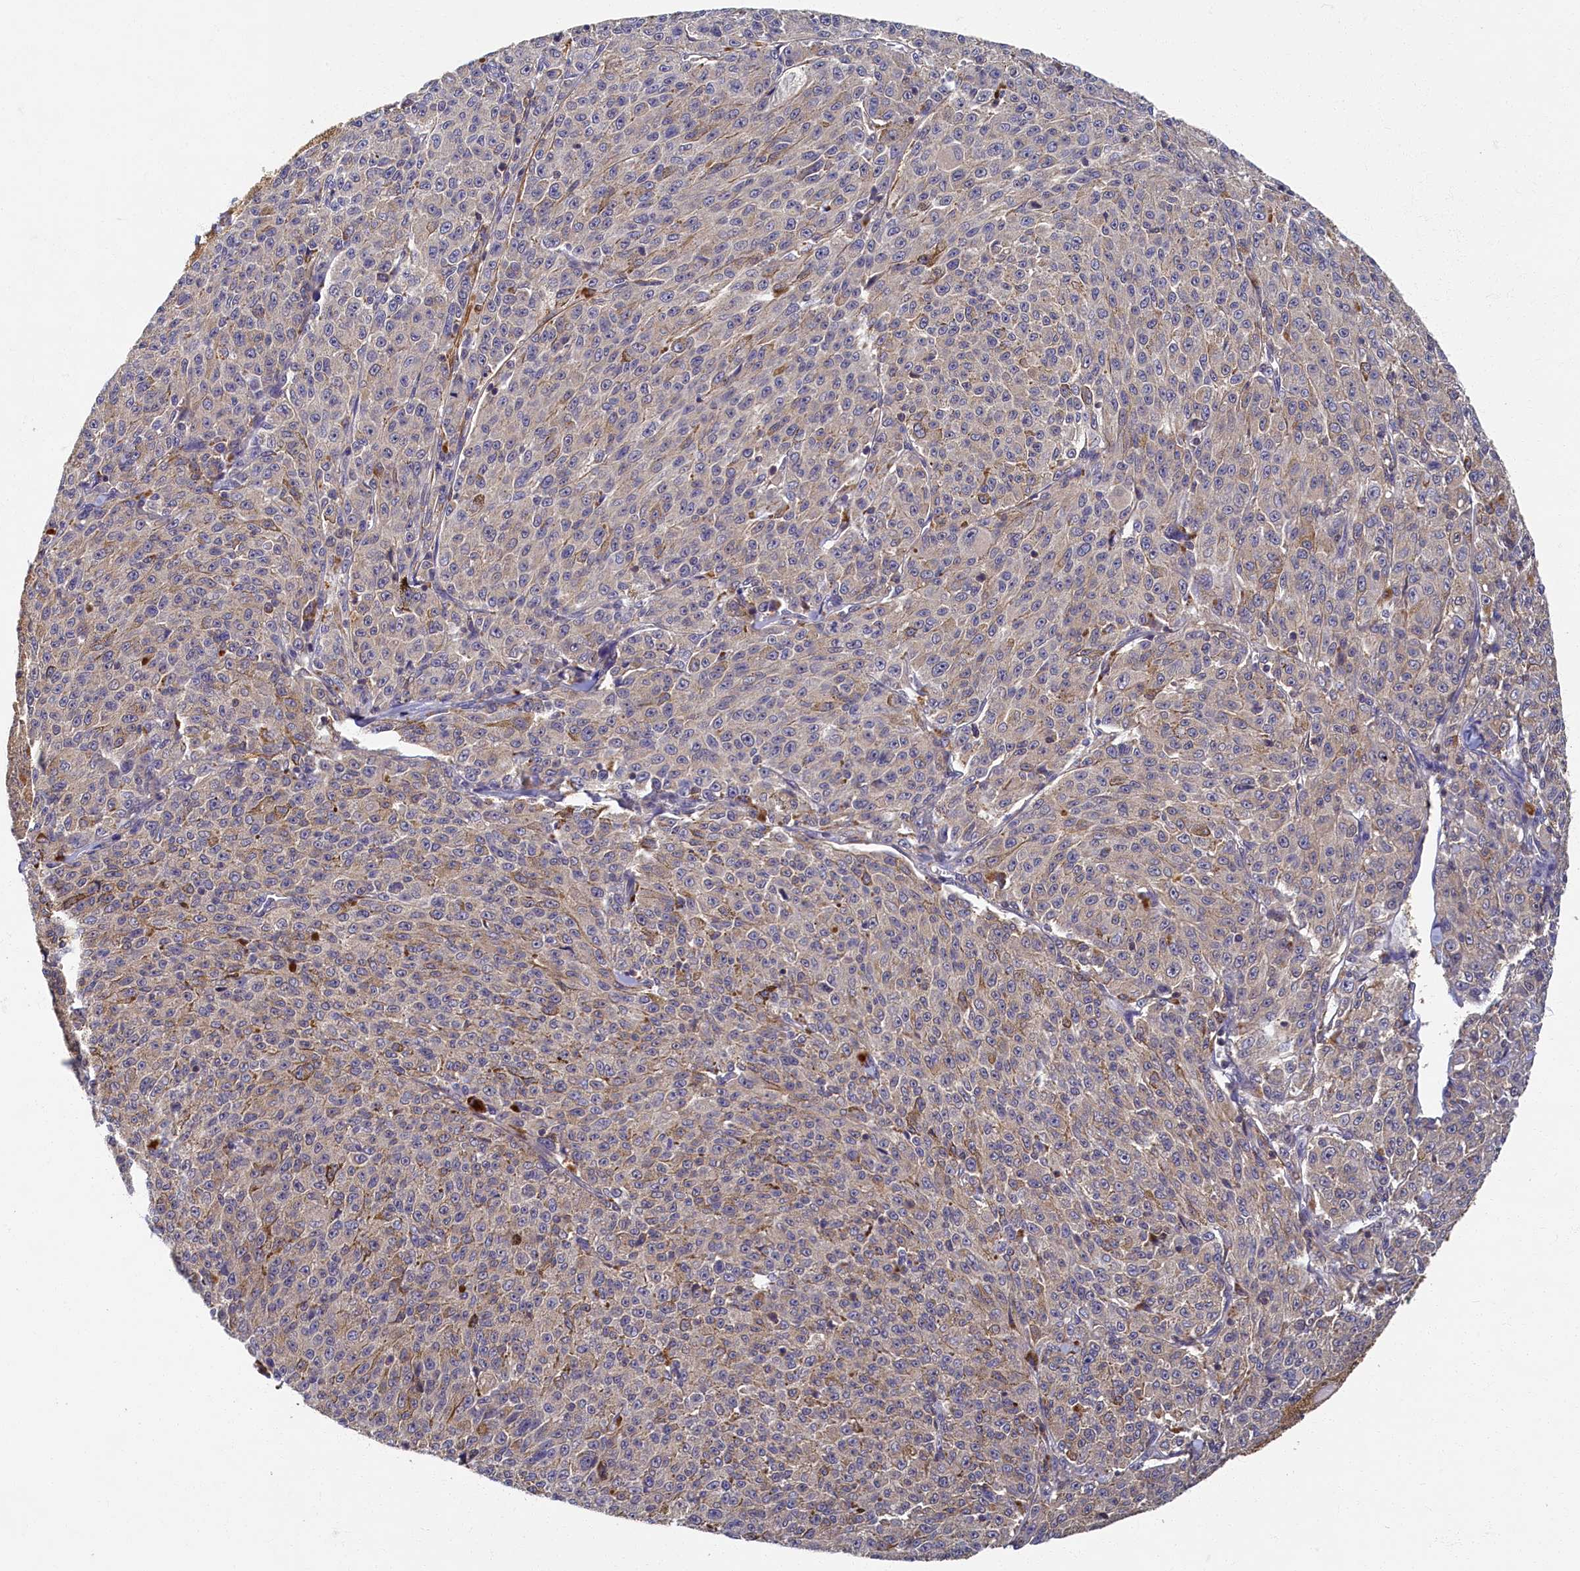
{"staining": {"intensity": "negative", "quantity": "none", "location": "none"}, "tissue": "melanoma", "cell_type": "Tumor cells", "image_type": "cancer", "snomed": [{"axis": "morphology", "description": "Malignant melanoma, NOS"}, {"axis": "topography", "description": "Skin"}], "caption": "Tumor cells show no significant protein expression in melanoma.", "gene": "TBCB", "patient": {"sex": "female", "age": 52}}